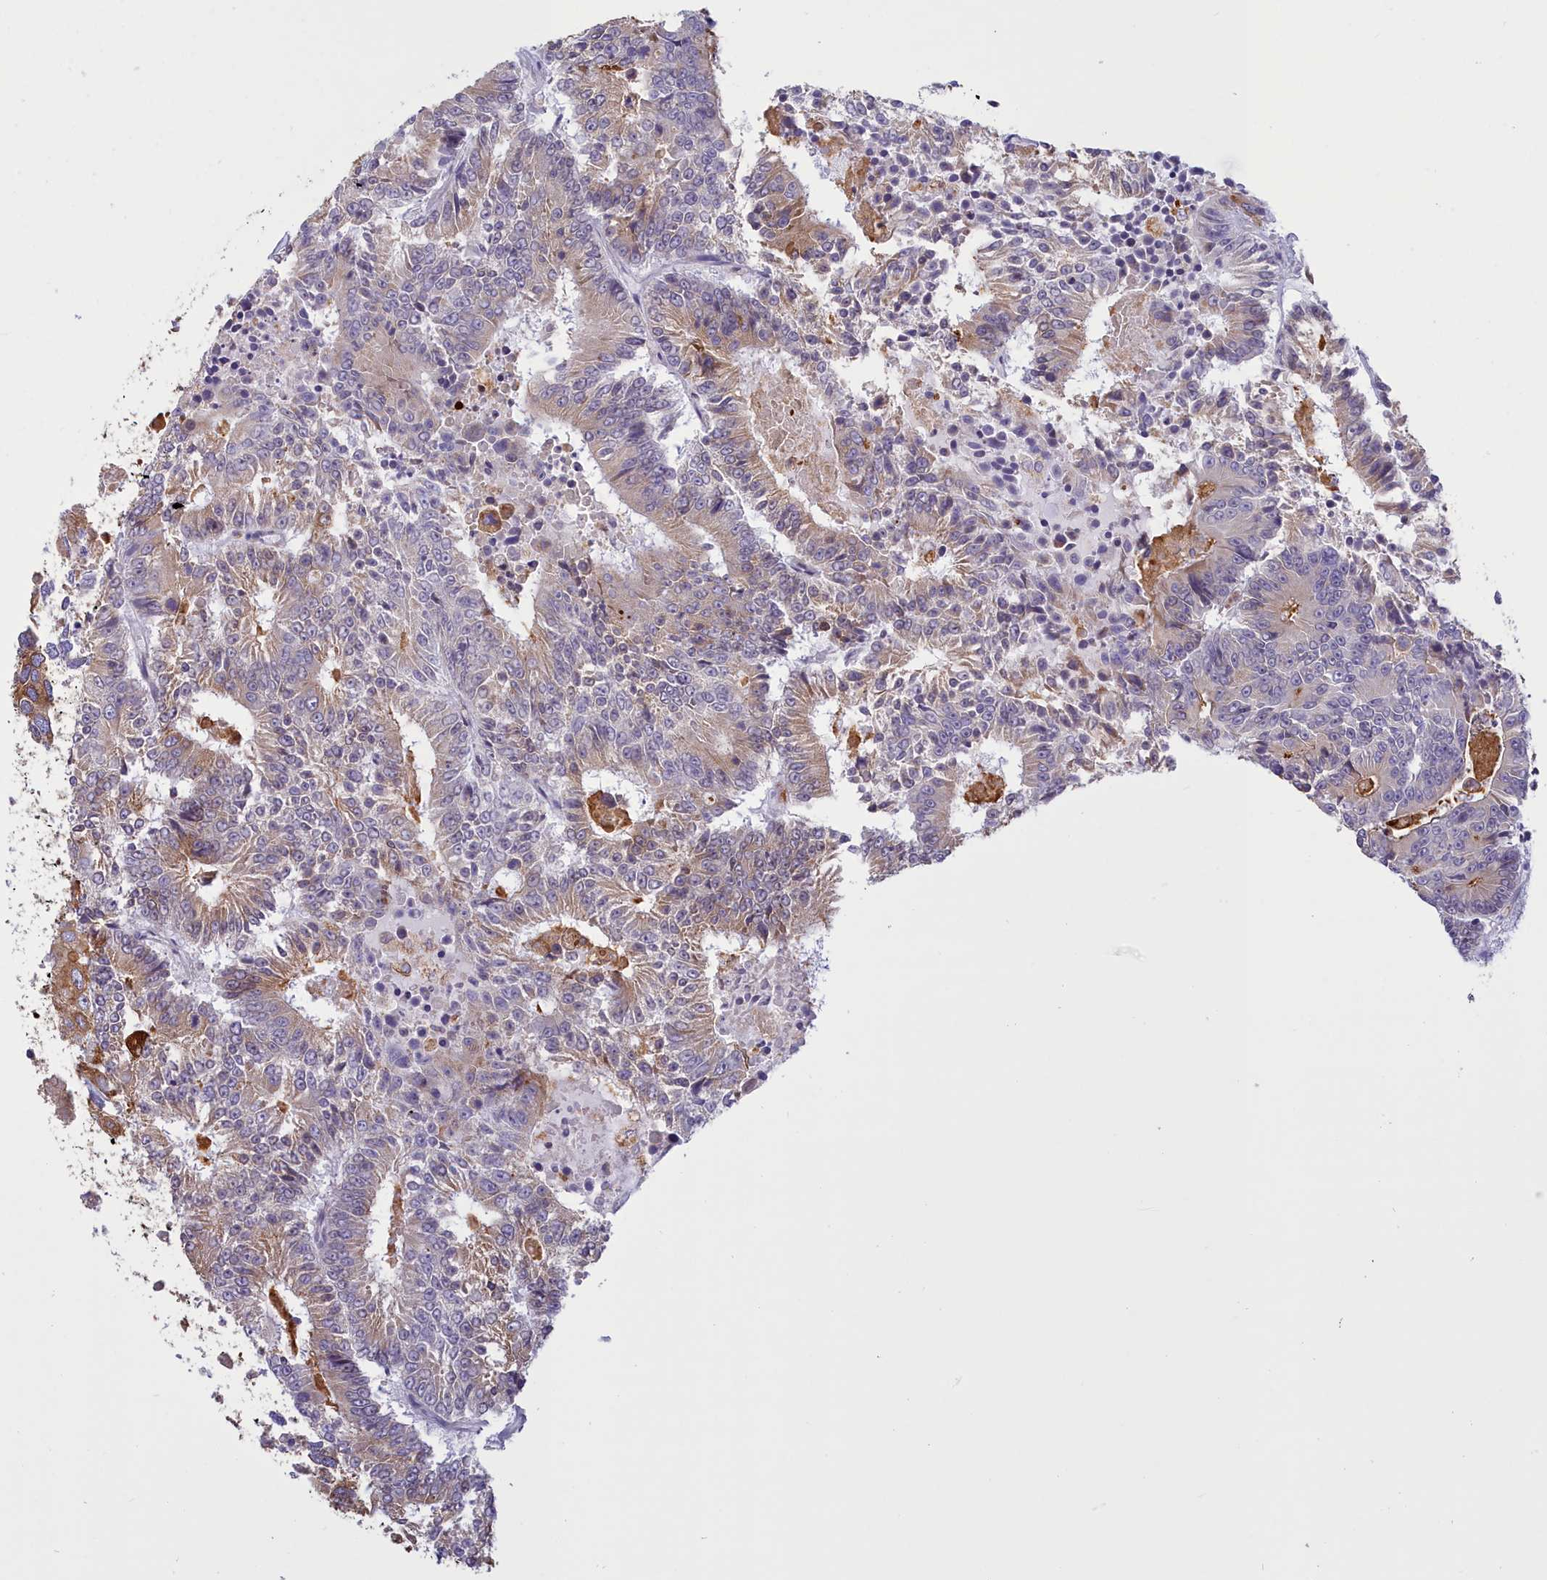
{"staining": {"intensity": "moderate", "quantity": "25%-75%", "location": "cytoplasmic/membranous"}, "tissue": "colorectal cancer", "cell_type": "Tumor cells", "image_type": "cancer", "snomed": [{"axis": "morphology", "description": "Adenocarcinoma, NOS"}, {"axis": "topography", "description": "Colon"}], "caption": "An immunohistochemistry micrograph of tumor tissue is shown. Protein staining in brown shows moderate cytoplasmic/membranous positivity in colorectal cancer within tumor cells.", "gene": "HM13", "patient": {"sex": "male", "age": 83}}